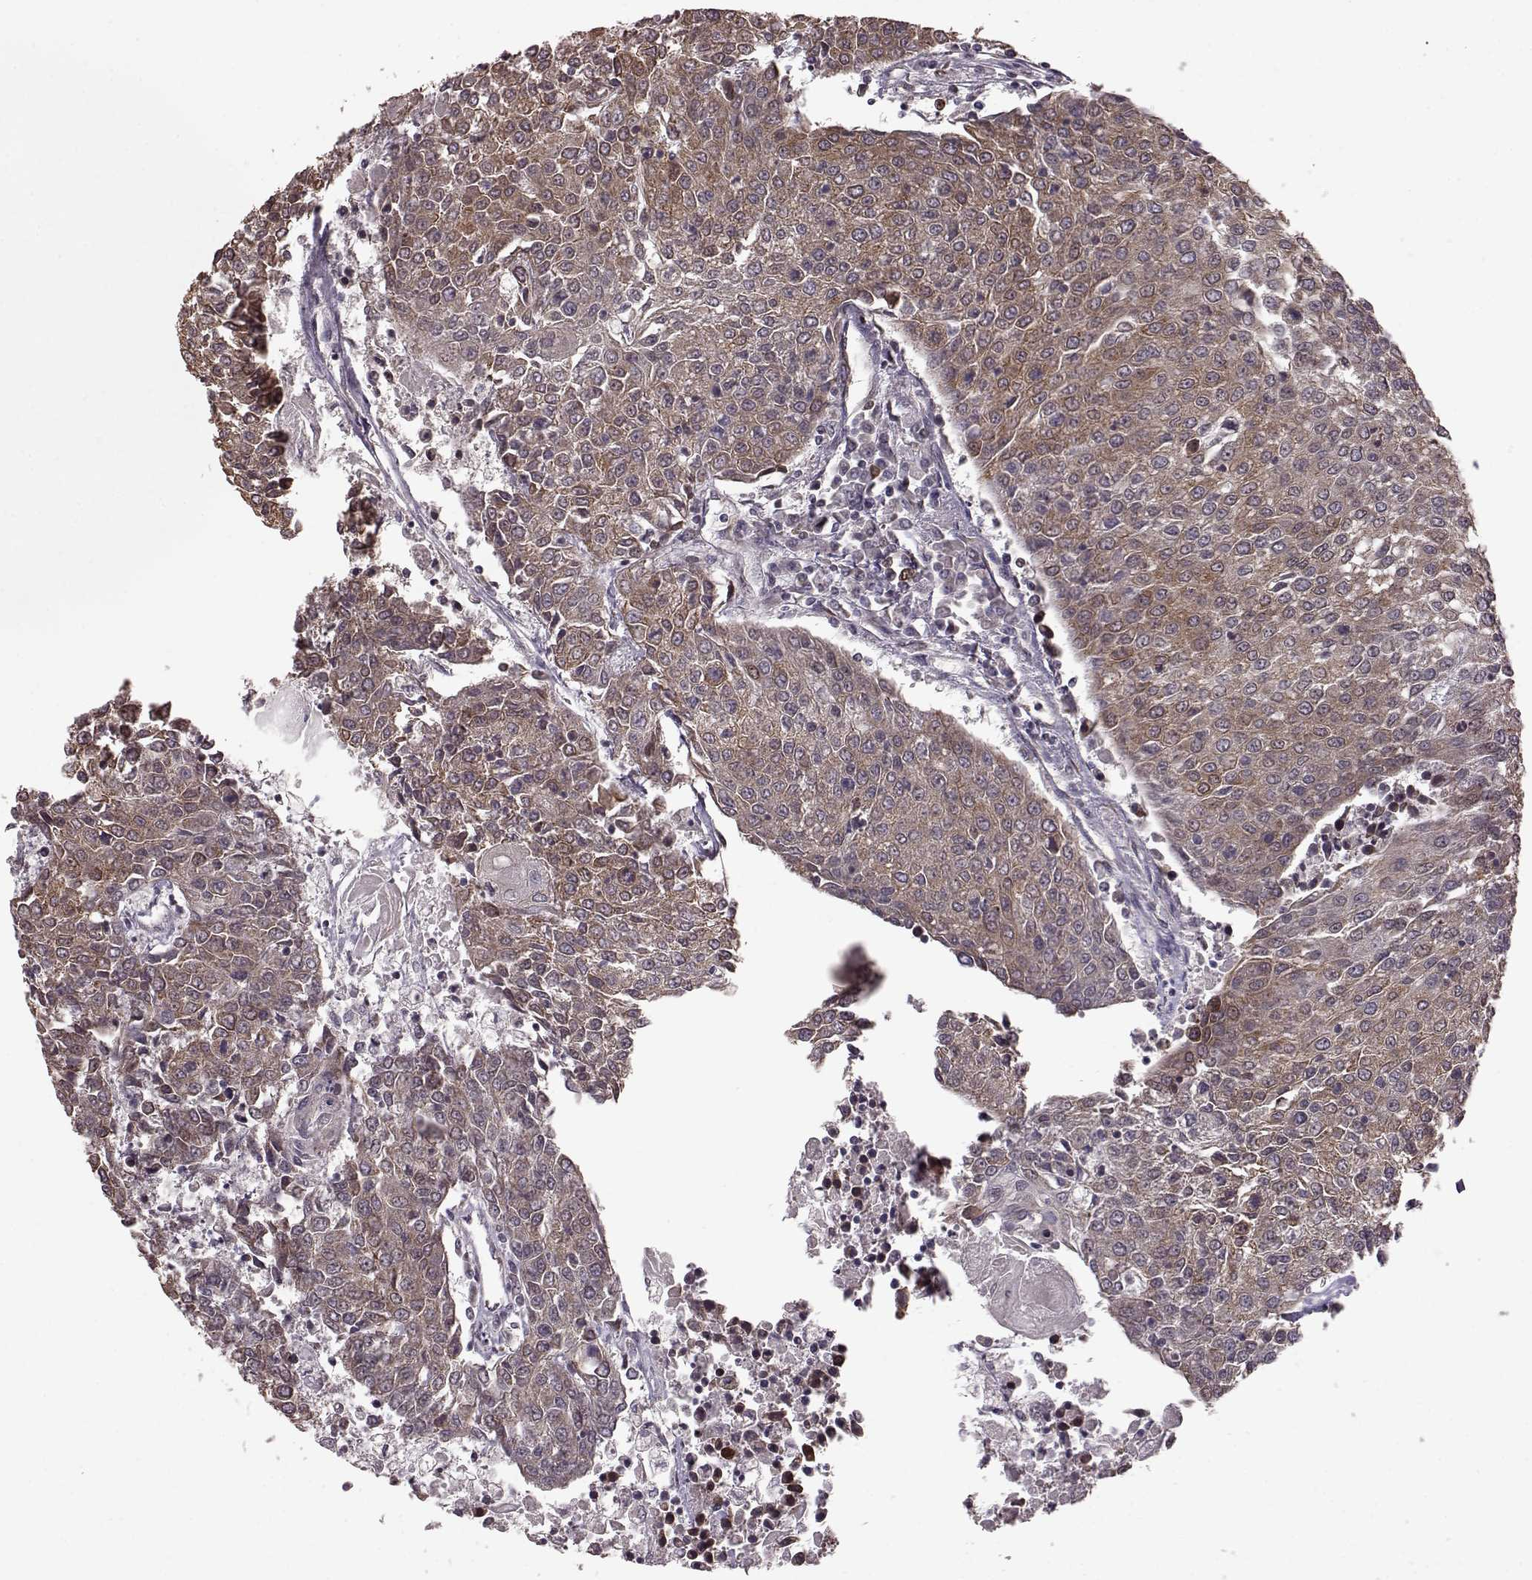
{"staining": {"intensity": "moderate", "quantity": ">75%", "location": "cytoplasmic/membranous"}, "tissue": "urothelial cancer", "cell_type": "Tumor cells", "image_type": "cancer", "snomed": [{"axis": "morphology", "description": "Urothelial carcinoma, High grade"}, {"axis": "topography", "description": "Urinary bladder"}], "caption": "A histopathology image of urothelial carcinoma (high-grade) stained for a protein displays moderate cytoplasmic/membranous brown staining in tumor cells. Nuclei are stained in blue.", "gene": "ELOVL5", "patient": {"sex": "female", "age": 85}}